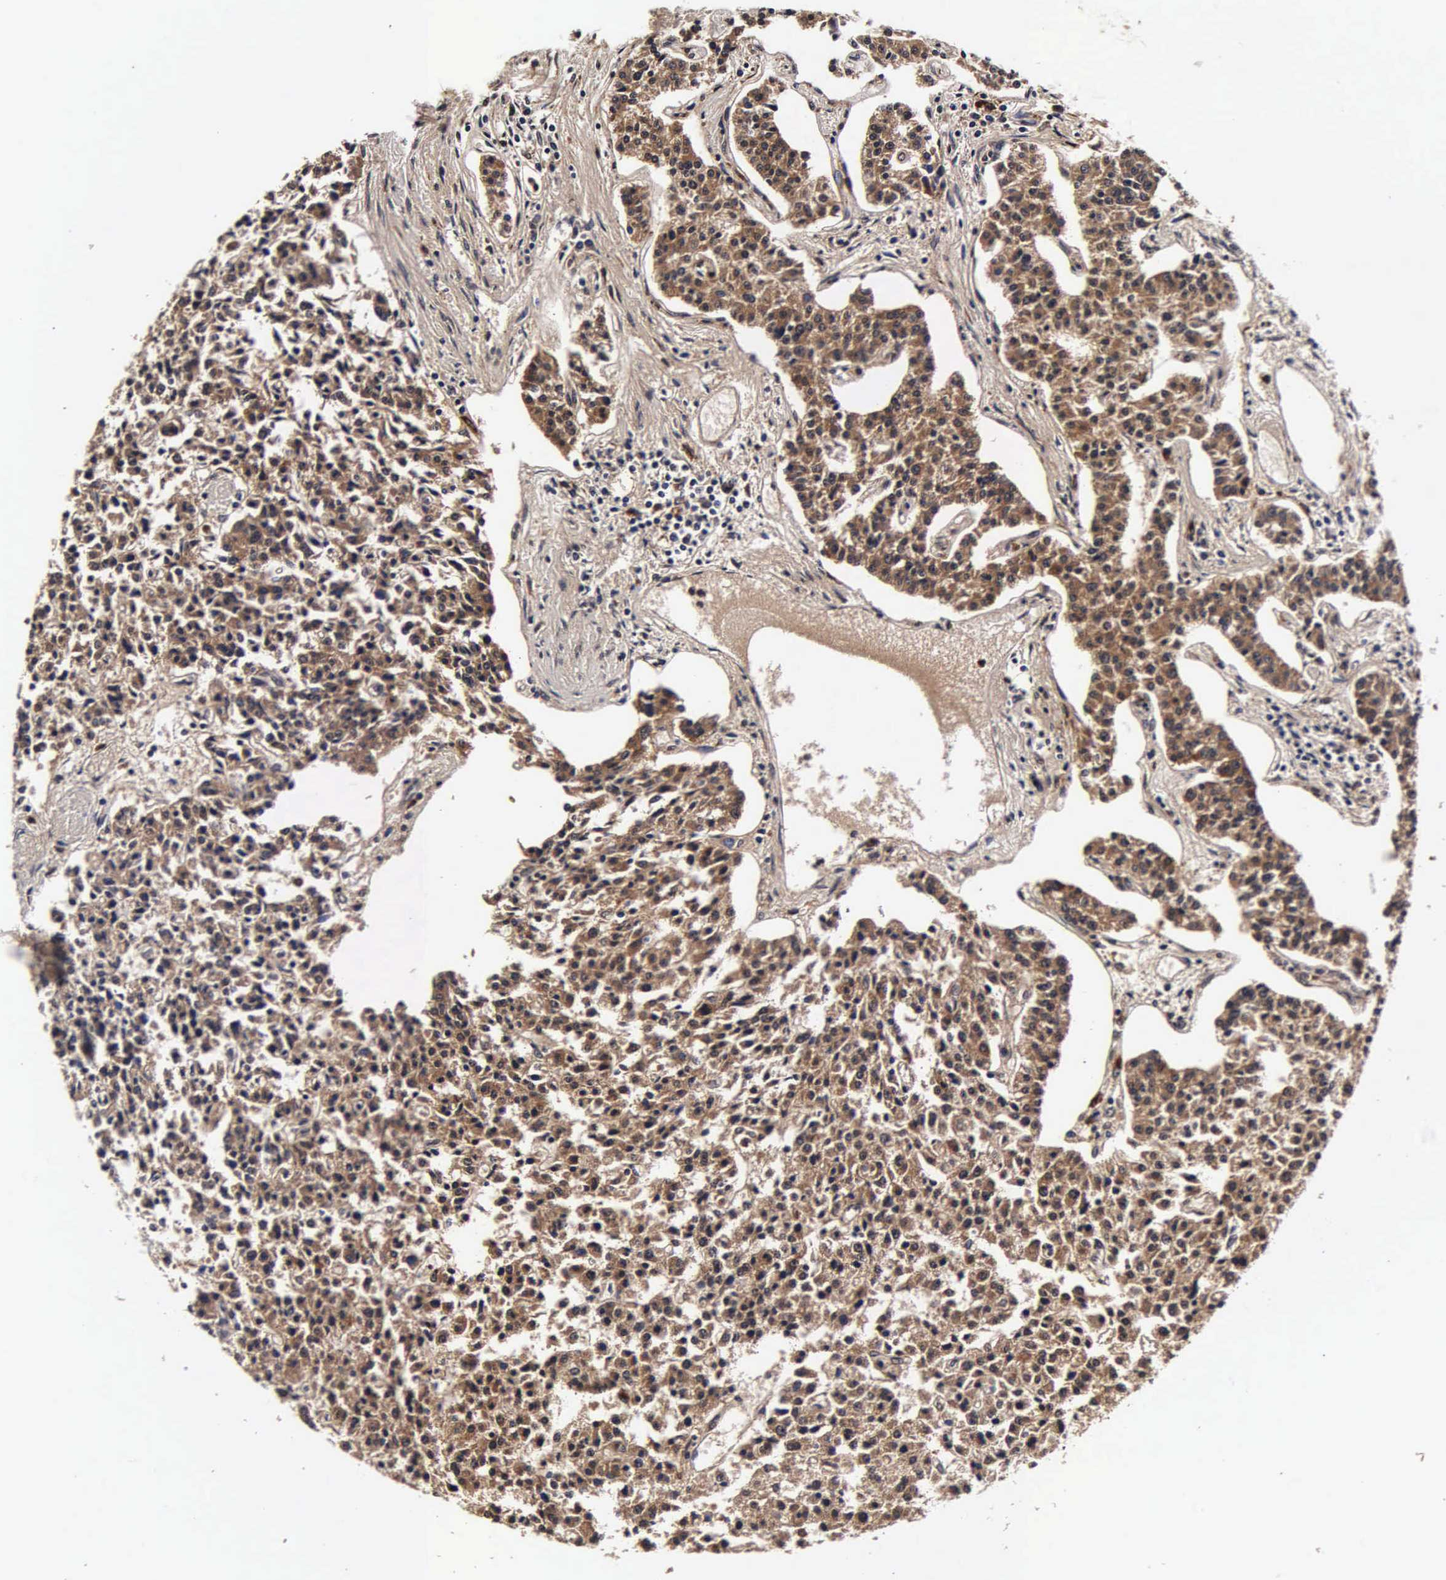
{"staining": {"intensity": "strong", "quantity": ">75%", "location": "cytoplasmic/membranous"}, "tissue": "carcinoid", "cell_type": "Tumor cells", "image_type": "cancer", "snomed": [{"axis": "morphology", "description": "Carcinoid, malignant, NOS"}, {"axis": "topography", "description": "Stomach"}], "caption": "Immunohistochemistry (IHC) (DAB) staining of carcinoid exhibits strong cytoplasmic/membranous protein positivity in about >75% of tumor cells.", "gene": "CST3", "patient": {"sex": "female", "age": 76}}